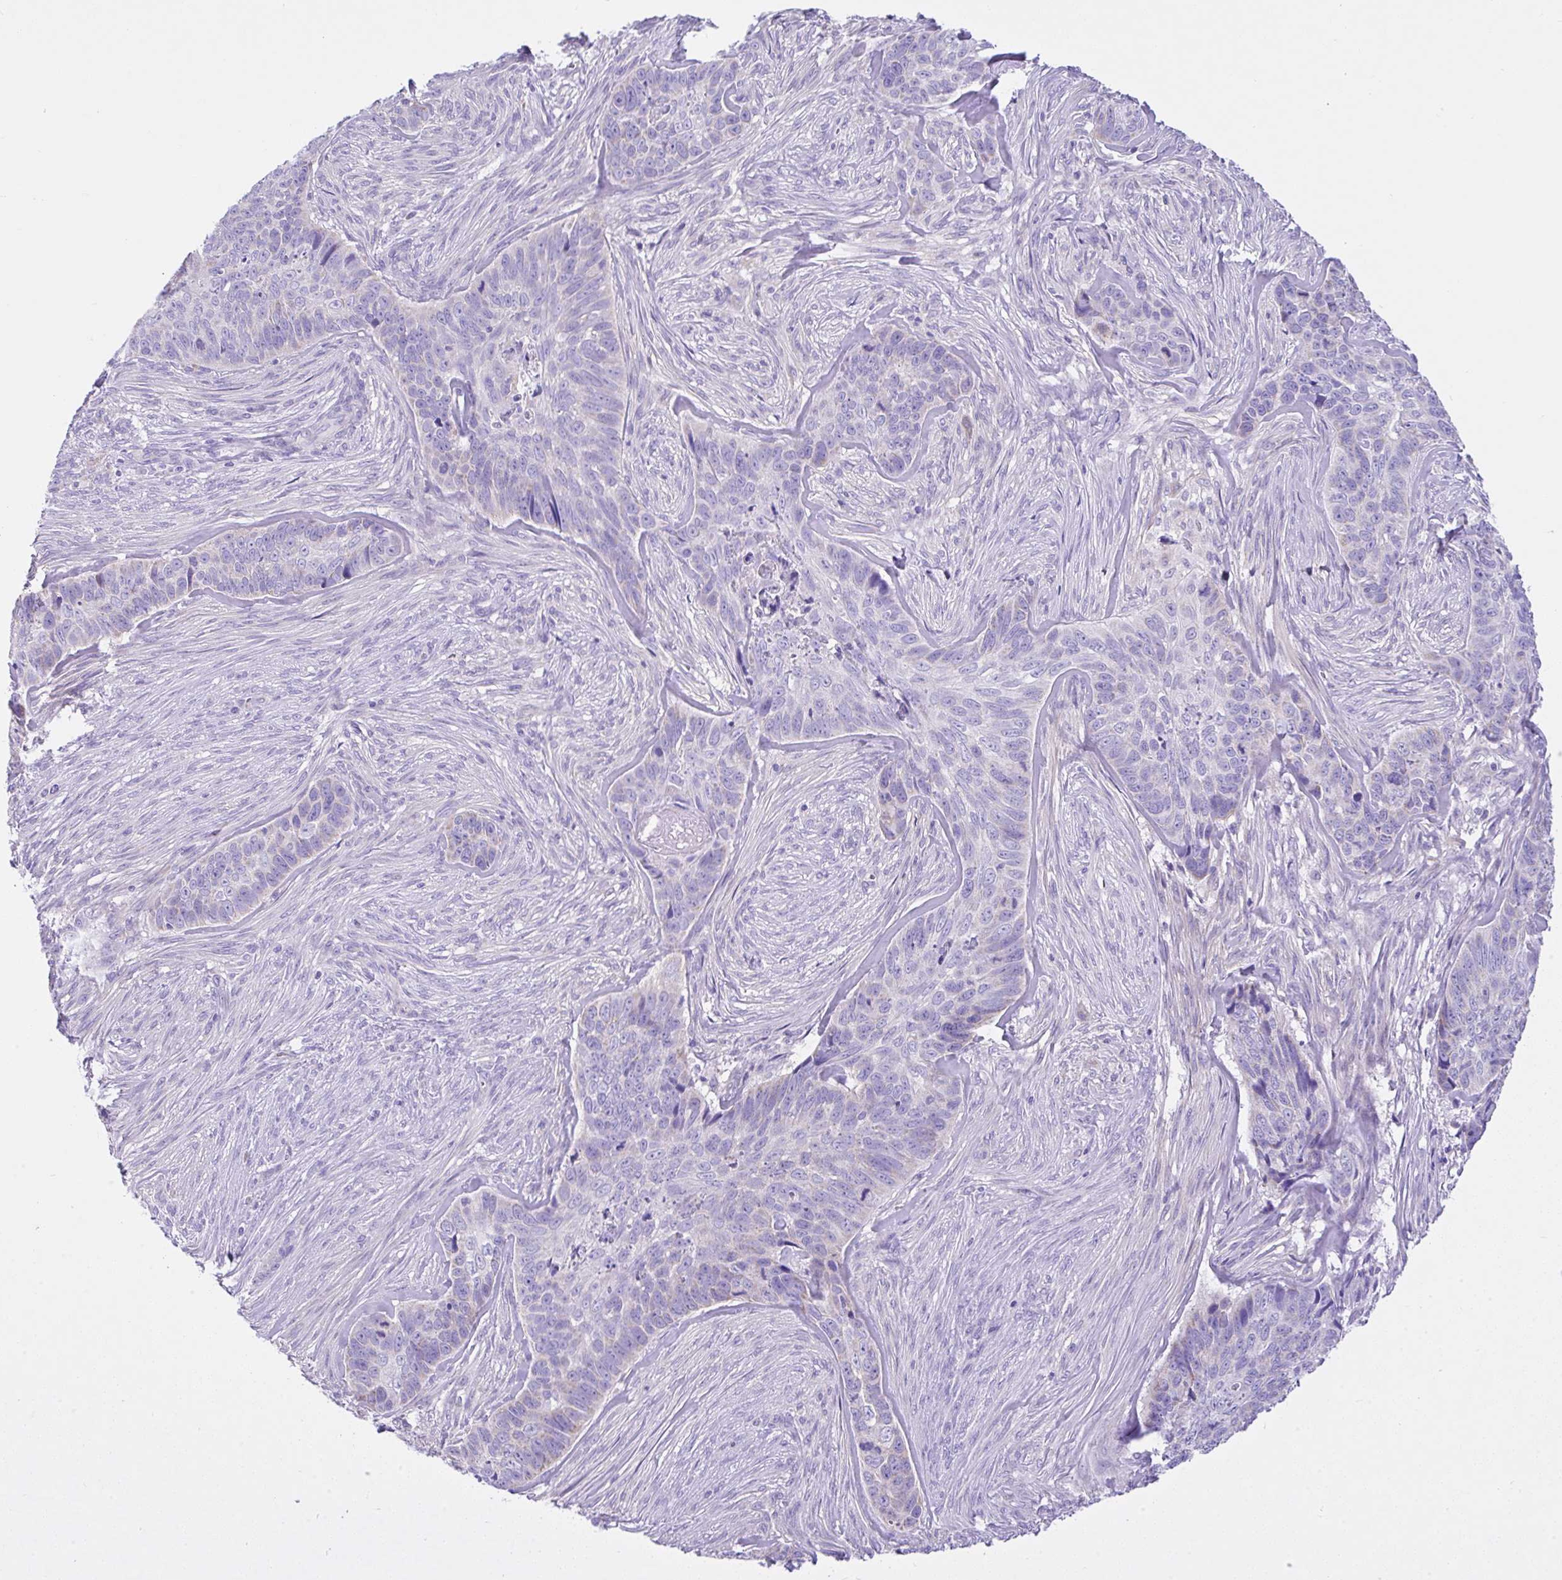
{"staining": {"intensity": "negative", "quantity": "none", "location": "none"}, "tissue": "skin cancer", "cell_type": "Tumor cells", "image_type": "cancer", "snomed": [{"axis": "morphology", "description": "Basal cell carcinoma"}, {"axis": "topography", "description": "Skin"}], "caption": "Basal cell carcinoma (skin) was stained to show a protein in brown. There is no significant positivity in tumor cells. (Brightfield microscopy of DAB (3,3'-diaminobenzidine) immunohistochemistry (IHC) at high magnification).", "gene": "SLC13A1", "patient": {"sex": "female", "age": 82}}